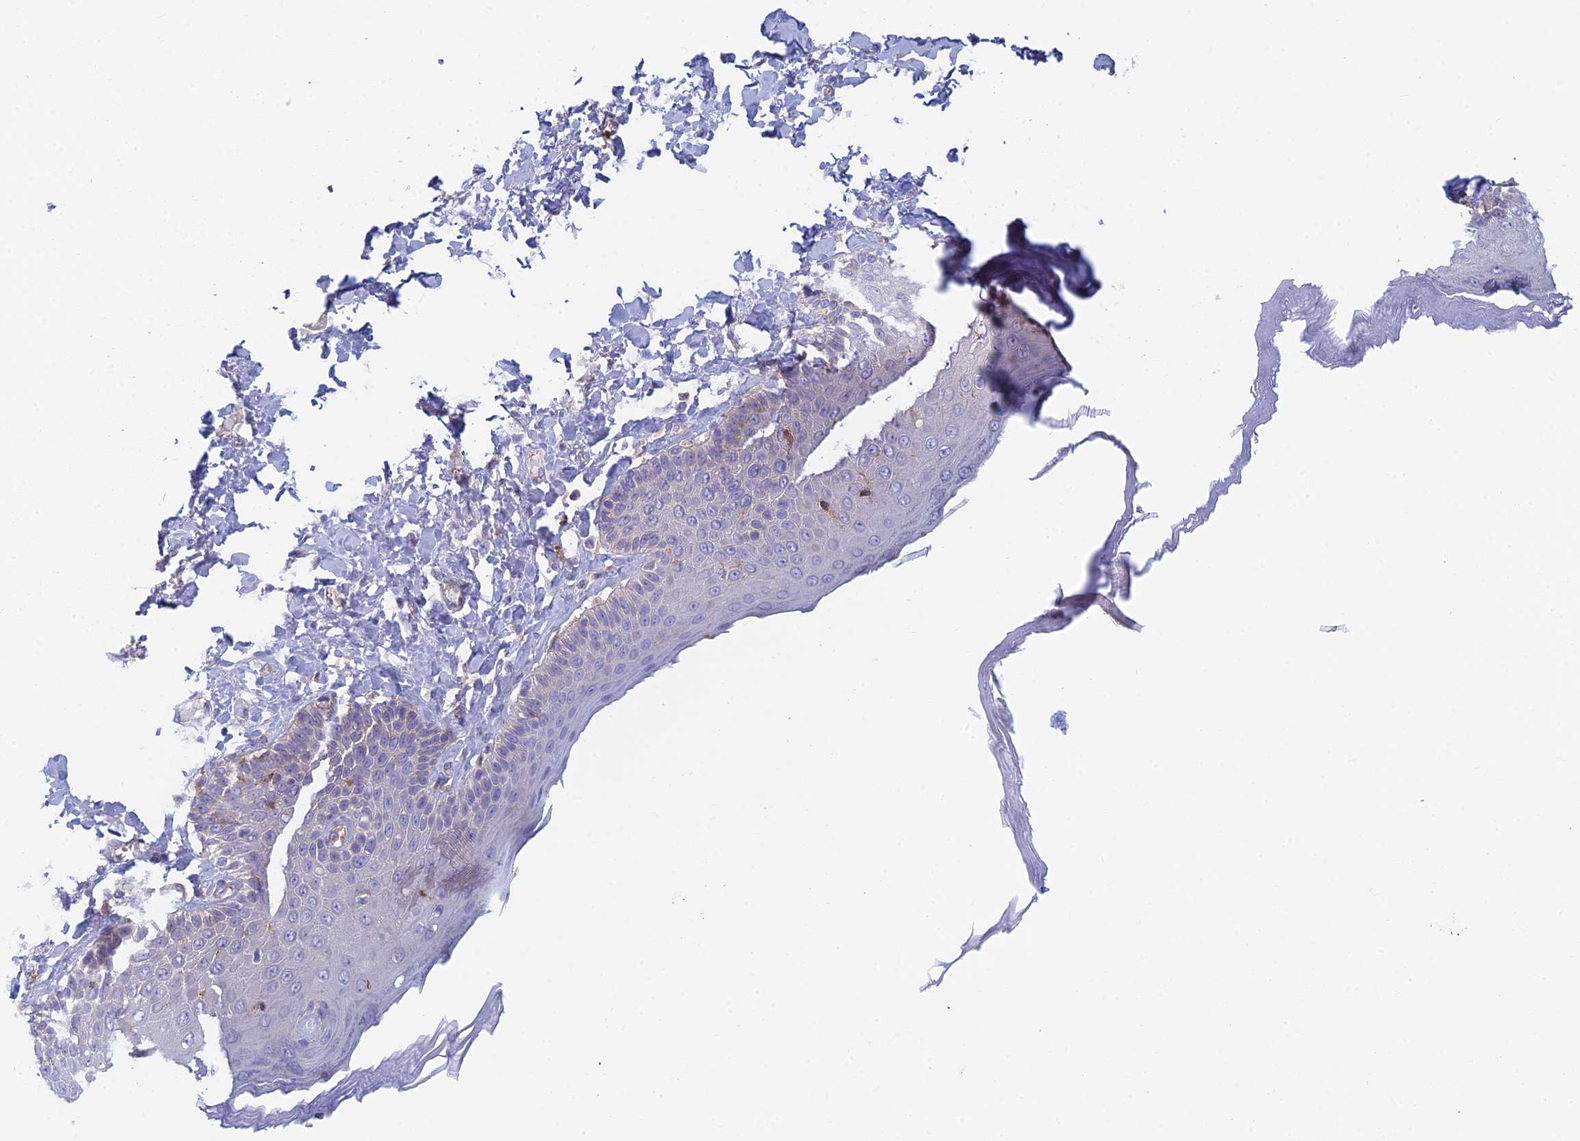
{"staining": {"intensity": "weak", "quantity": "<25%", "location": "cytoplasmic/membranous"}, "tissue": "skin", "cell_type": "Epidermal cells", "image_type": "normal", "snomed": [{"axis": "morphology", "description": "Normal tissue, NOS"}, {"axis": "topography", "description": "Anal"}], "caption": "IHC micrograph of normal skin: skin stained with DAB (3,3'-diaminobenzidine) displays no significant protein staining in epidermal cells.", "gene": "STRN4", "patient": {"sex": "male", "age": 69}}